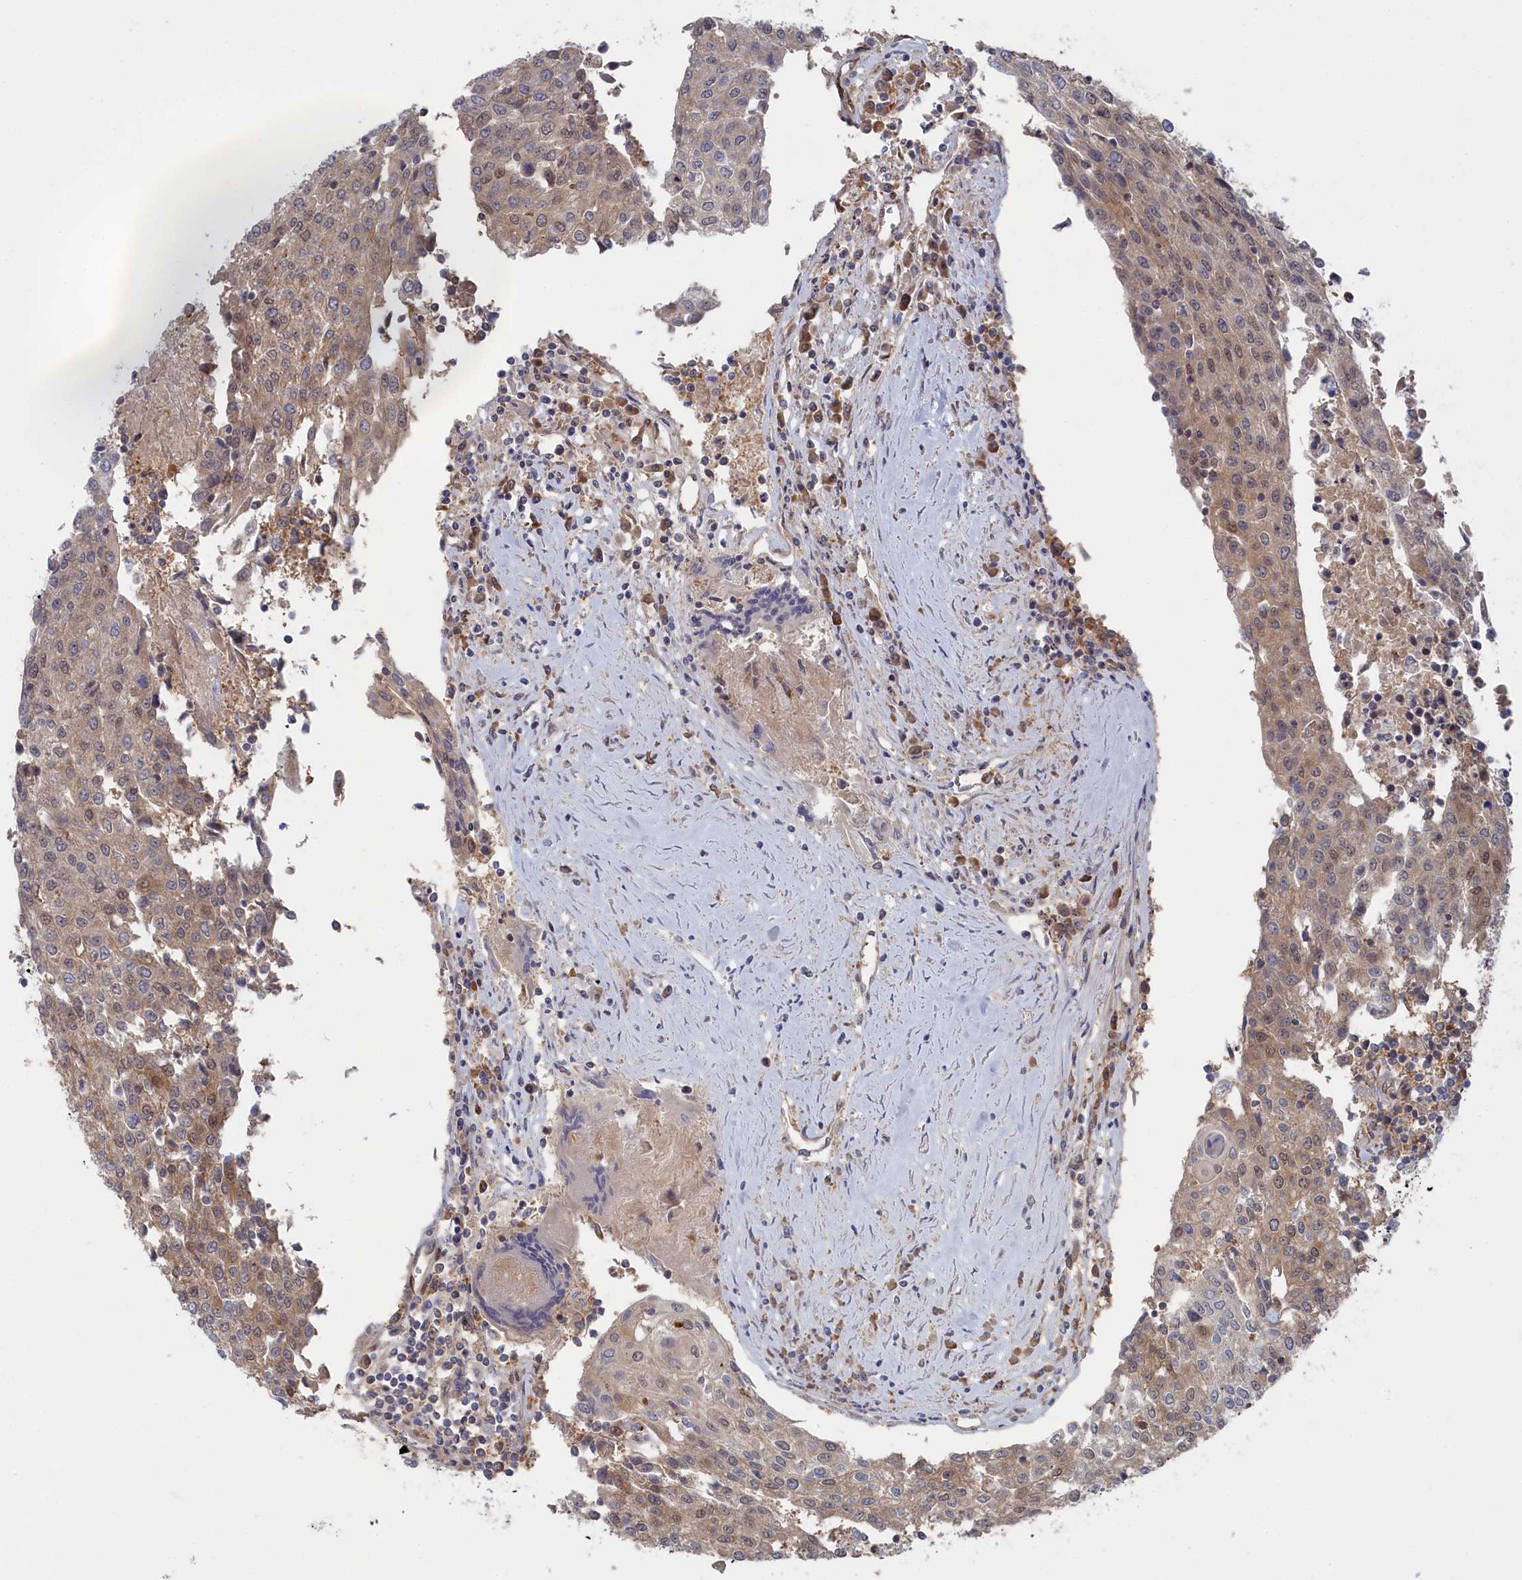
{"staining": {"intensity": "moderate", "quantity": ">75%", "location": "cytoplasmic/membranous,nuclear"}, "tissue": "urothelial cancer", "cell_type": "Tumor cells", "image_type": "cancer", "snomed": [{"axis": "morphology", "description": "Urothelial carcinoma, High grade"}, {"axis": "topography", "description": "Urinary bladder"}], "caption": "A medium amount of moderate cytoplasmic/membranous and nuclear staining is seen in about >75% of tumor cells in urothelial cancer tissue.", "gene": "IRGQ", "patient": {"sex": "female", "age": 85}}